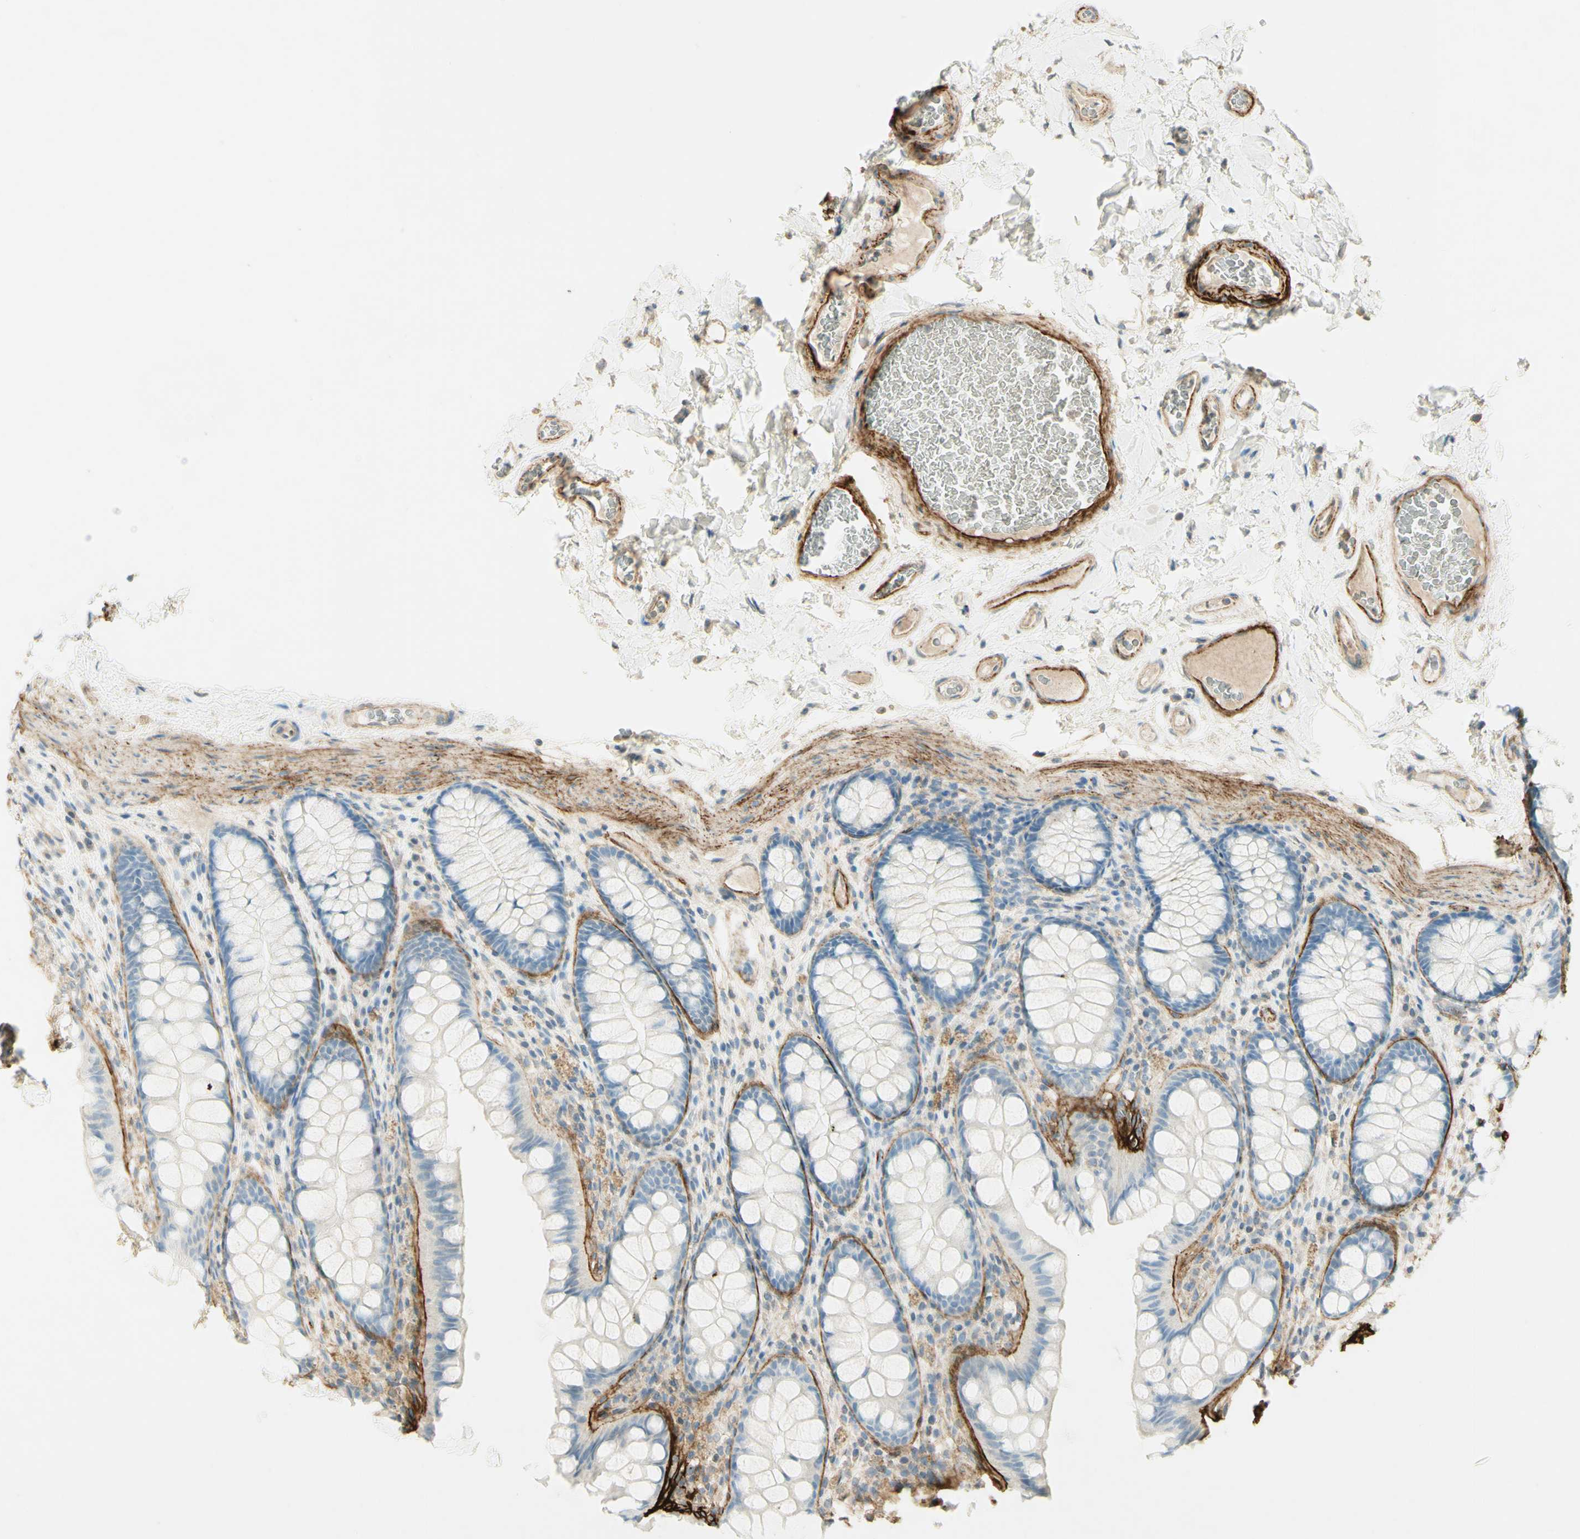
{"staining": {"intensity": "strong", "quantity": ">75%", "location": "cytoplasmic/membranous"}, "tissue": "colon", "cell_type": "Endothelial cells", "image_type": "normal", "snomed": [{"axis": "morphology", "description": "Normal tissue, NOS"}, {"axis": "topography", "description": "Colon"}], "caption": "Immunohistochemical staining of unremarkable human colon demonstrates >75% levels of strong cytoplasmic/membranous protein staining in approximately >75% of endothelial cells. The staining is performed using DAB brown chromogen to label protein expression. The nuclei are counter-stained blue using hematoxylin.", "gene": "TNN", "patient": {"sex": "female", "age": 55}}